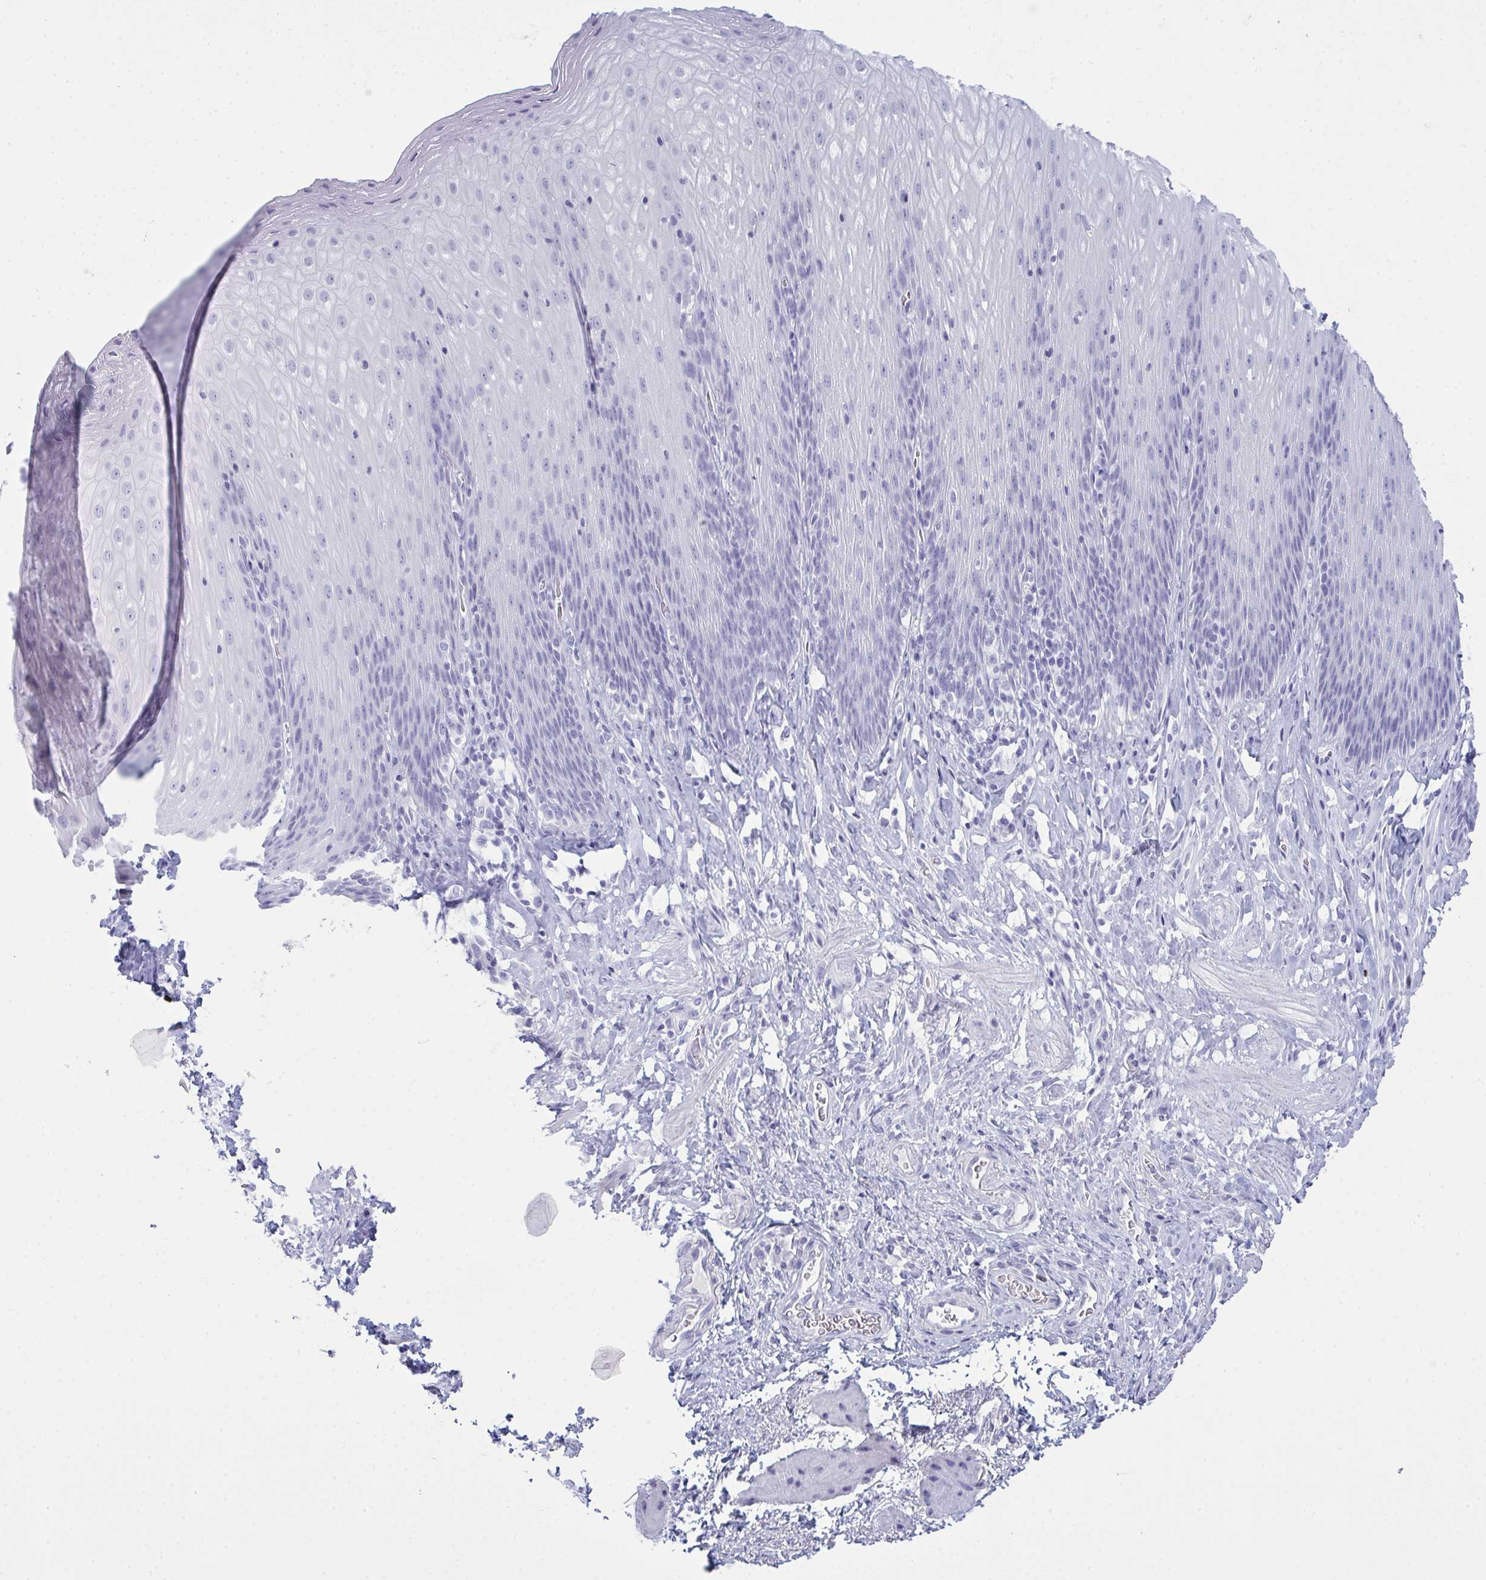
{"staining": {"intensity": "negative", "quantity": "none", "location": "none"}, "tissue": "esophagus", "cell_type": "Squamous epithelial cells", "image_type": "normal", "snomed": [{"axis": "morphology", "description": "Normal tissue, NOS"}, {"axis": "topography", "description": "Esophagus"}], "caption": "DAB immunohistochemical staining of normal human esophagus demonstrates no significant staining in squamous epithelial cells. Brightfield microscopy of immunohistochemistry (IHC) stained with DAB (3,3'-diaminobenzidine) (brown) and hematoxylin (blue), captured at high magnification.", "gene": "SERPINB10", "patient": {"sex": "female", "age": 61}}